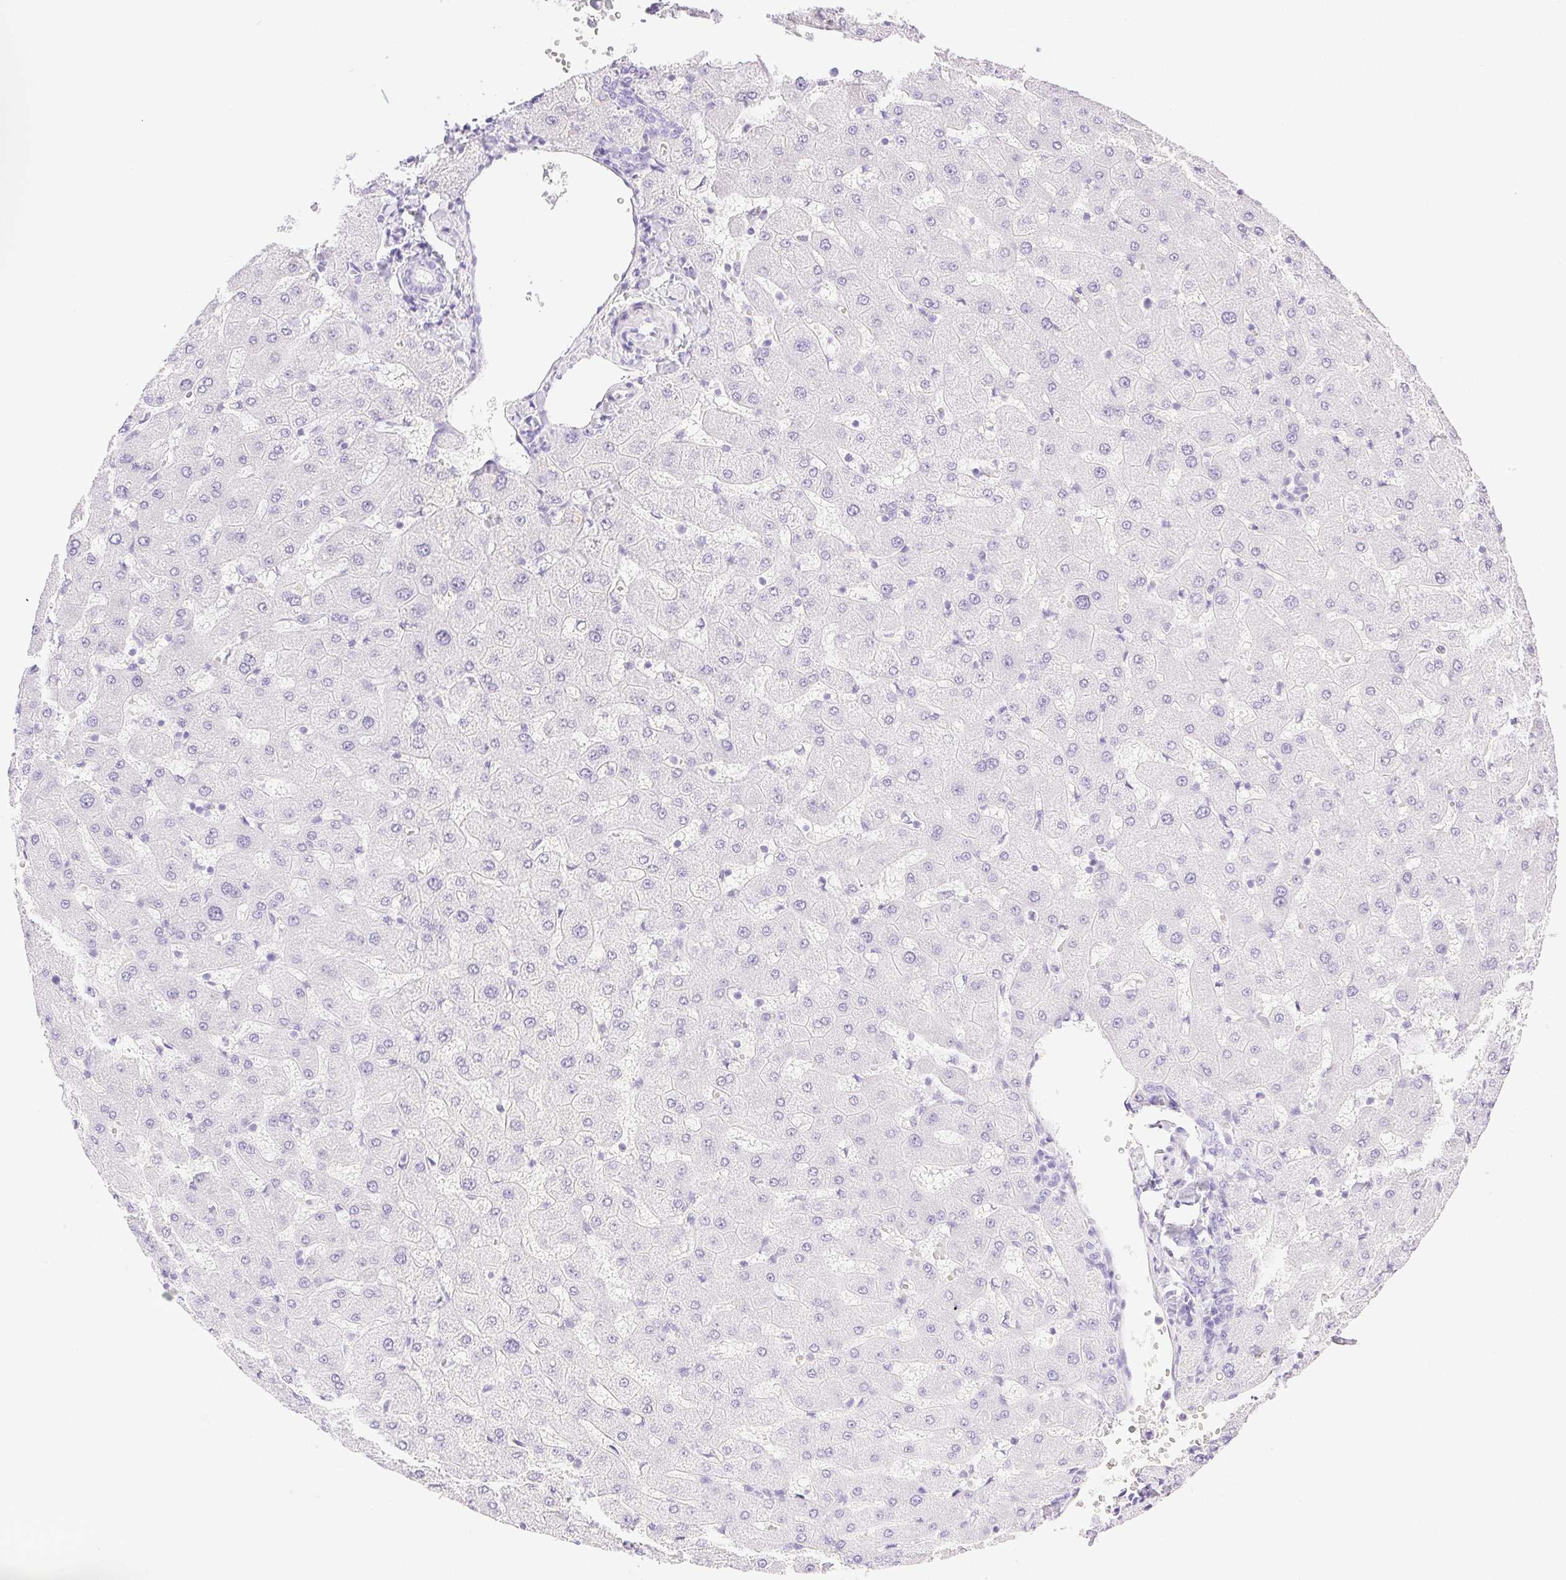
{"staining": {"intensity": "negative", "quantity": "none", "location": "none"}, "tissue": "liver", "cell_type": "Cholangiocytes", "image_type": "normal", "snomed": [{"axis": "morphology", "description": "Normal tissue, NOS"}, {"axis": "topography", "description": "Liver"}], "caption": "Liver was stained to show a protein in brown. There is no significant positivity in cholangiocytes. The staining was performed using DAB (3,3'-diaminobenzidine) to visualize the protein expression in brown, while the nuclei were stained in blue with hematoxylin (Magnification: 20x).", "gene": "SPACA4", "patient": {"sex": "female", "age": 63}}